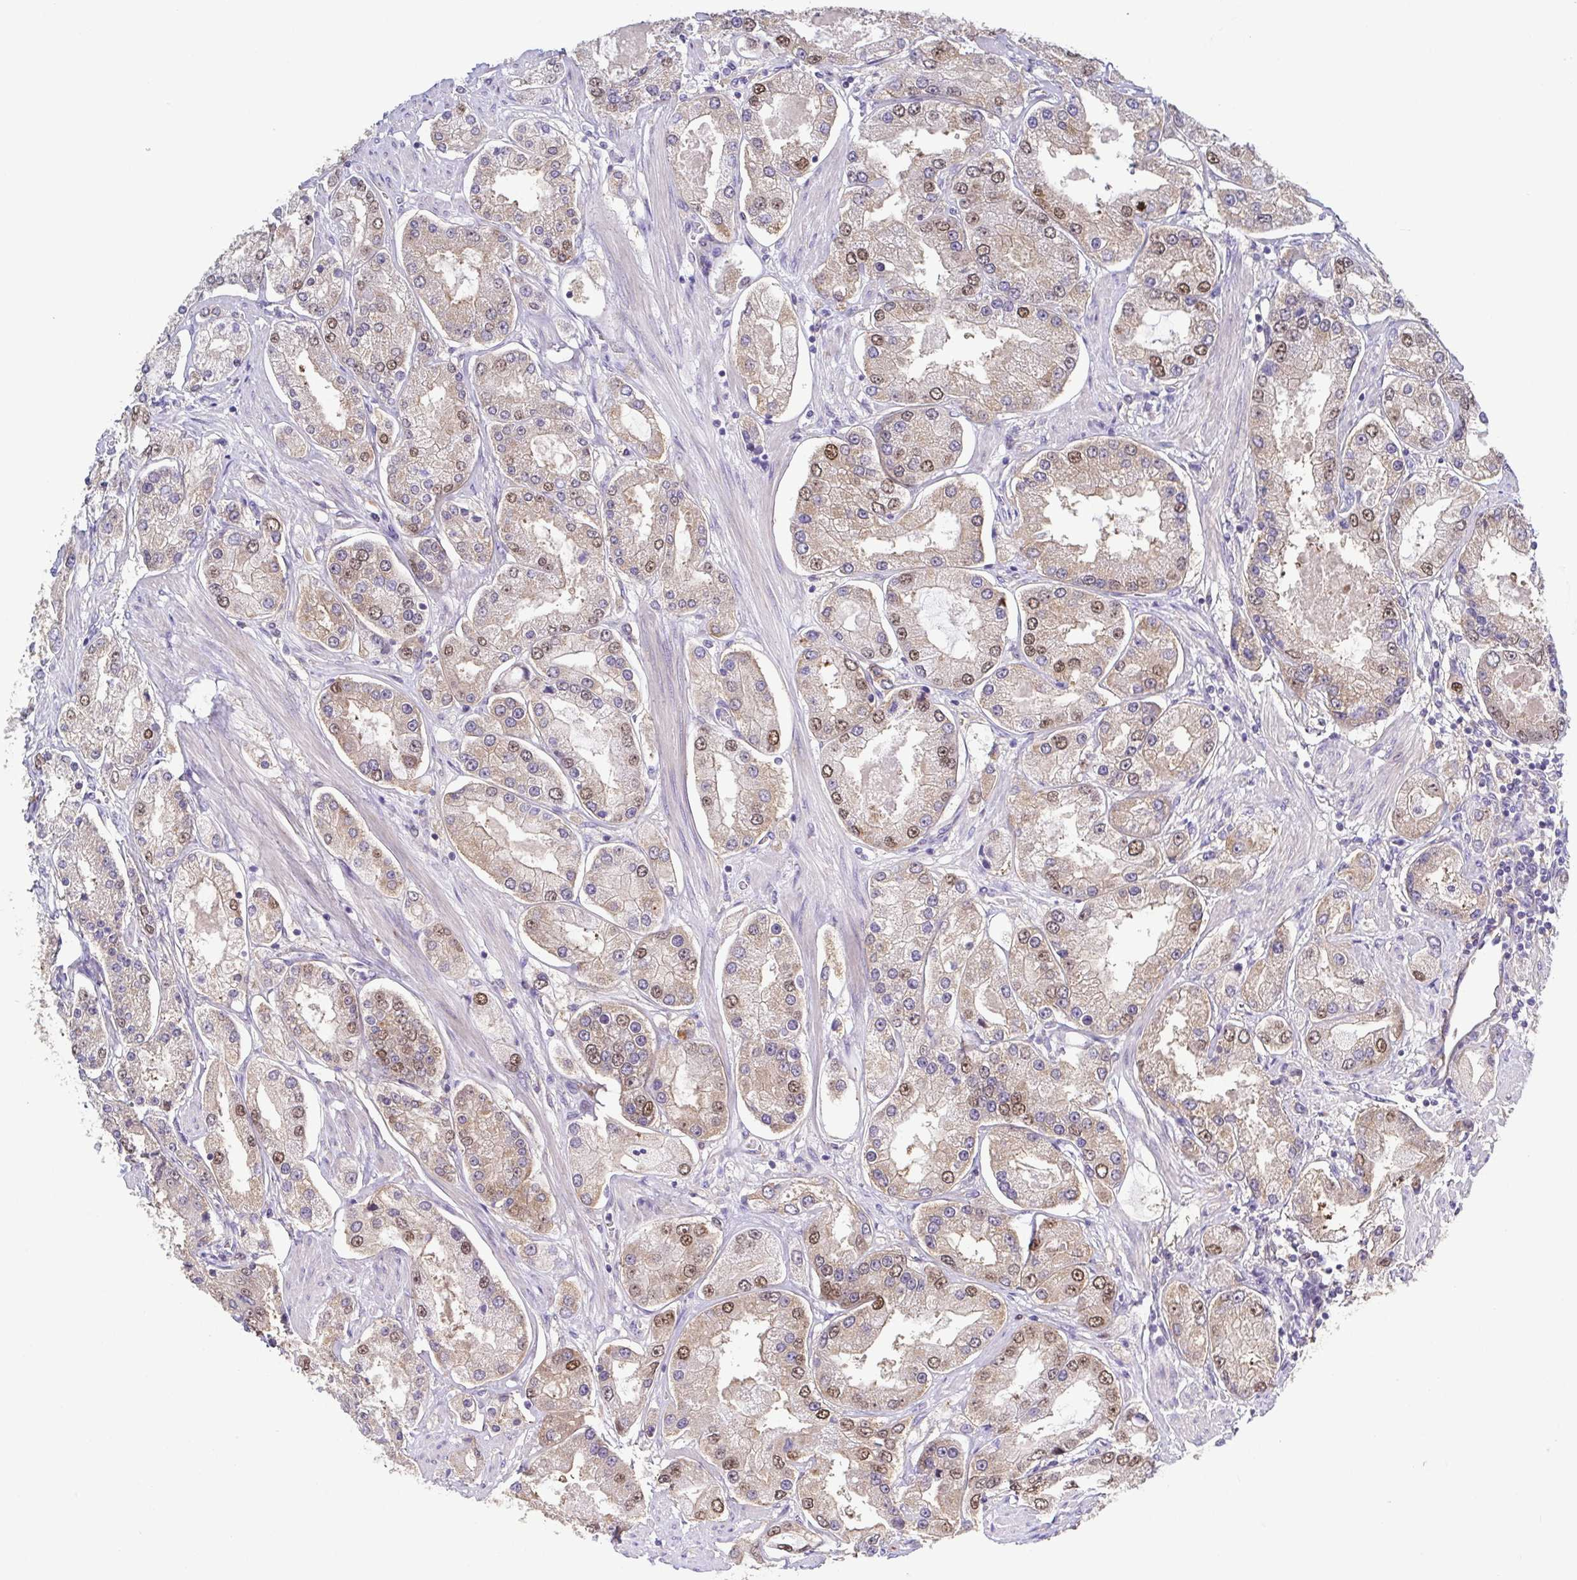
{"staining": {"intensity": "moderate", "quantity": "<25%", "location": "nuclear"}, "tissue": "prostate cancer", "cell_type": "Tumor cells", "image_type": "cancer", "snomed": [{"axis": "morphology", "description": "Adenocarcinoma, High grade"}, {"axis": "topography", "description": "Prostate"}], "caption": "The histopathology image shows staining of prostate cancer, revealing moderate nuclear protein positivity (brown color) within tumor cells.", "gene": "UBE2Q1", "patient": {"sex": "male", "age": 69}}